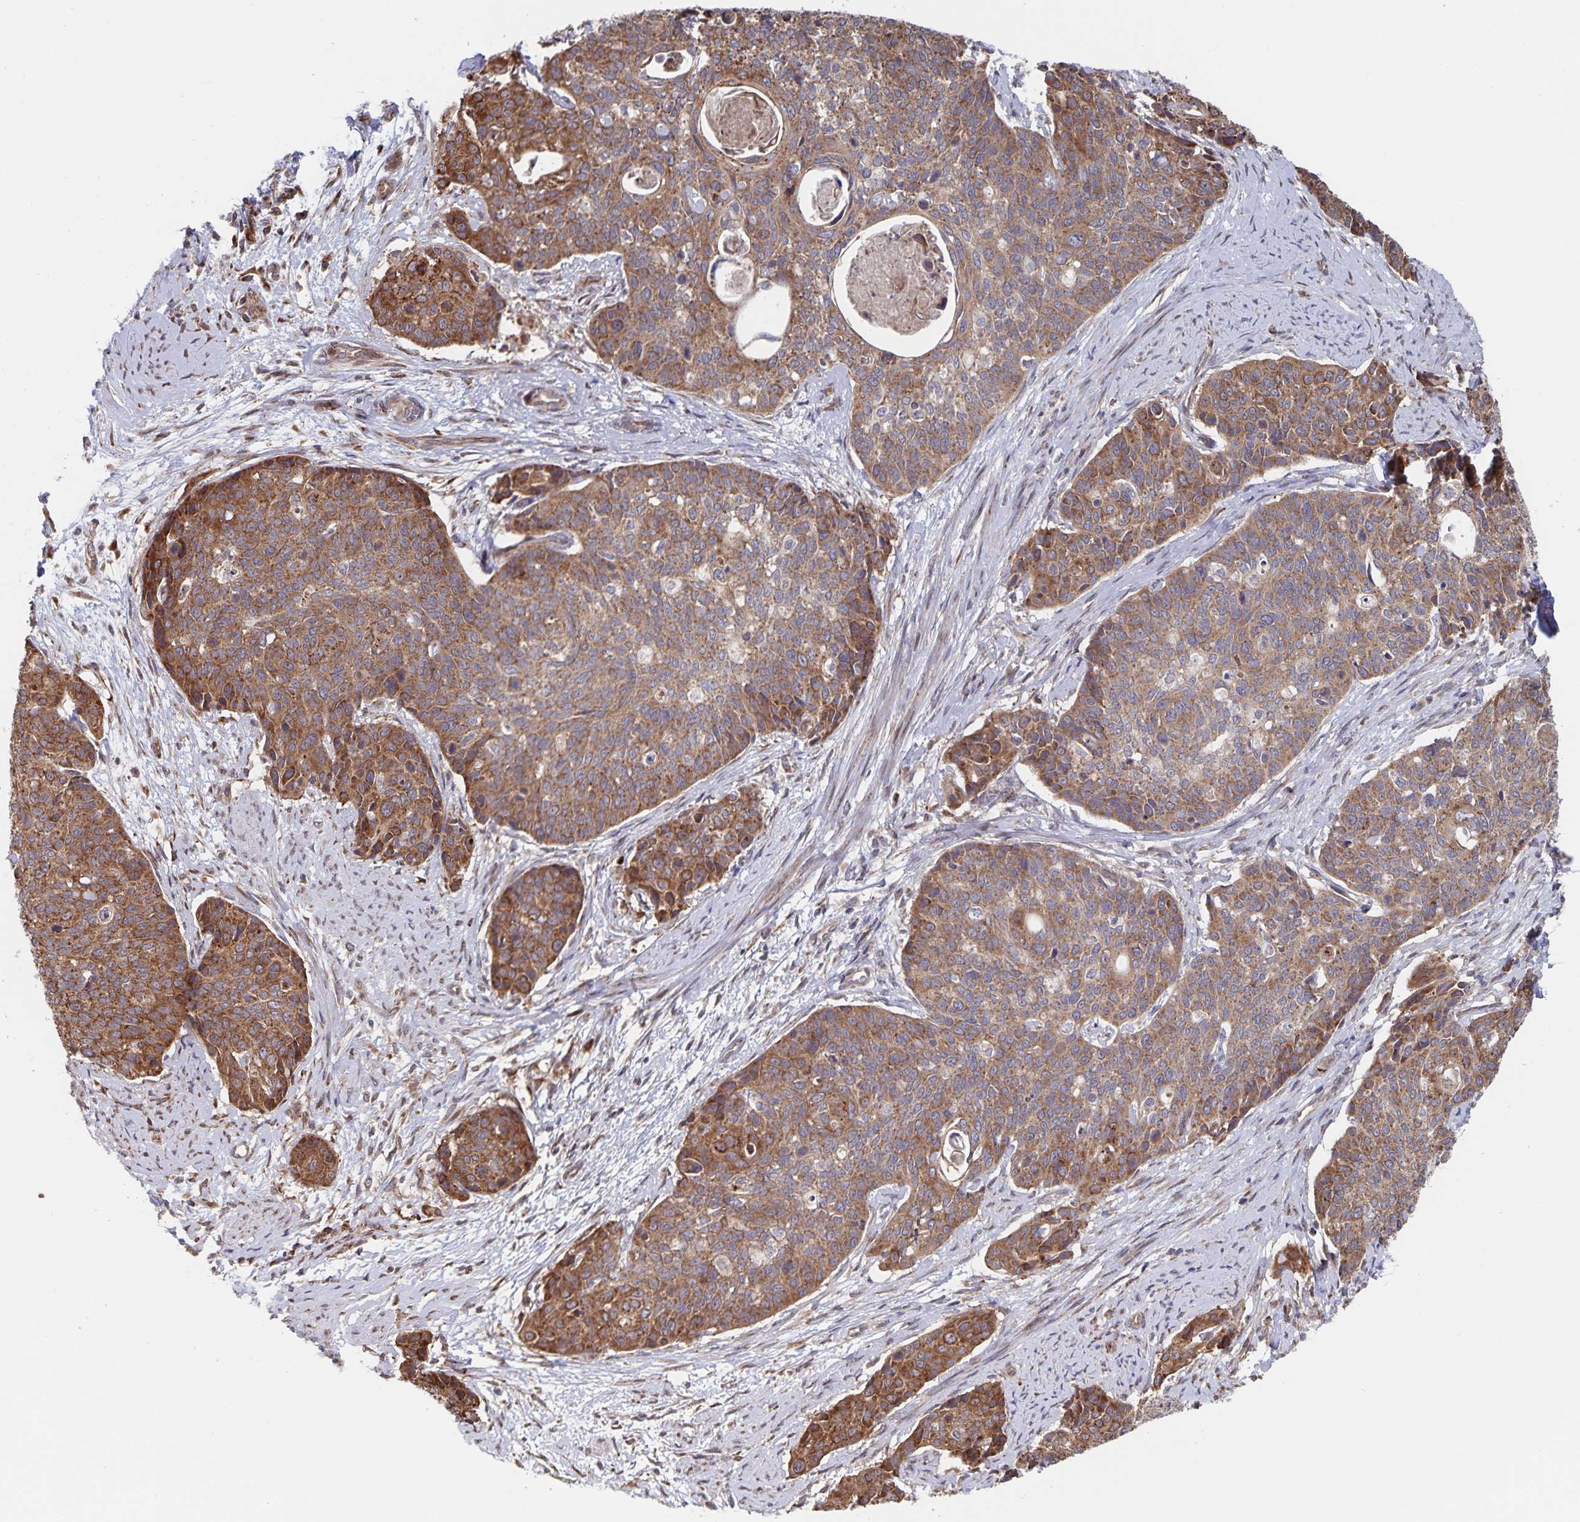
{"staining": {"intensity": "moderate", "quantity": ">75%", "location": "cytoplasmic/membranous"}, "tissue": "cervical cancer", "cell_type": "Tumor cells", "image_type": "cancer", "snomed": [{"axis": "morphology", "description": "Squamous cell carcinoma, NOS"}, {"axis": "topography", "description": "Cervix"}], "caption": "A brown stain highlights moderate cytoplasmic/membranous staining of a protein in human cervical squamous cell carcinoma tumor cells.", "gene": "ACACA", "patient": {"sex": "female", "age": 69}}